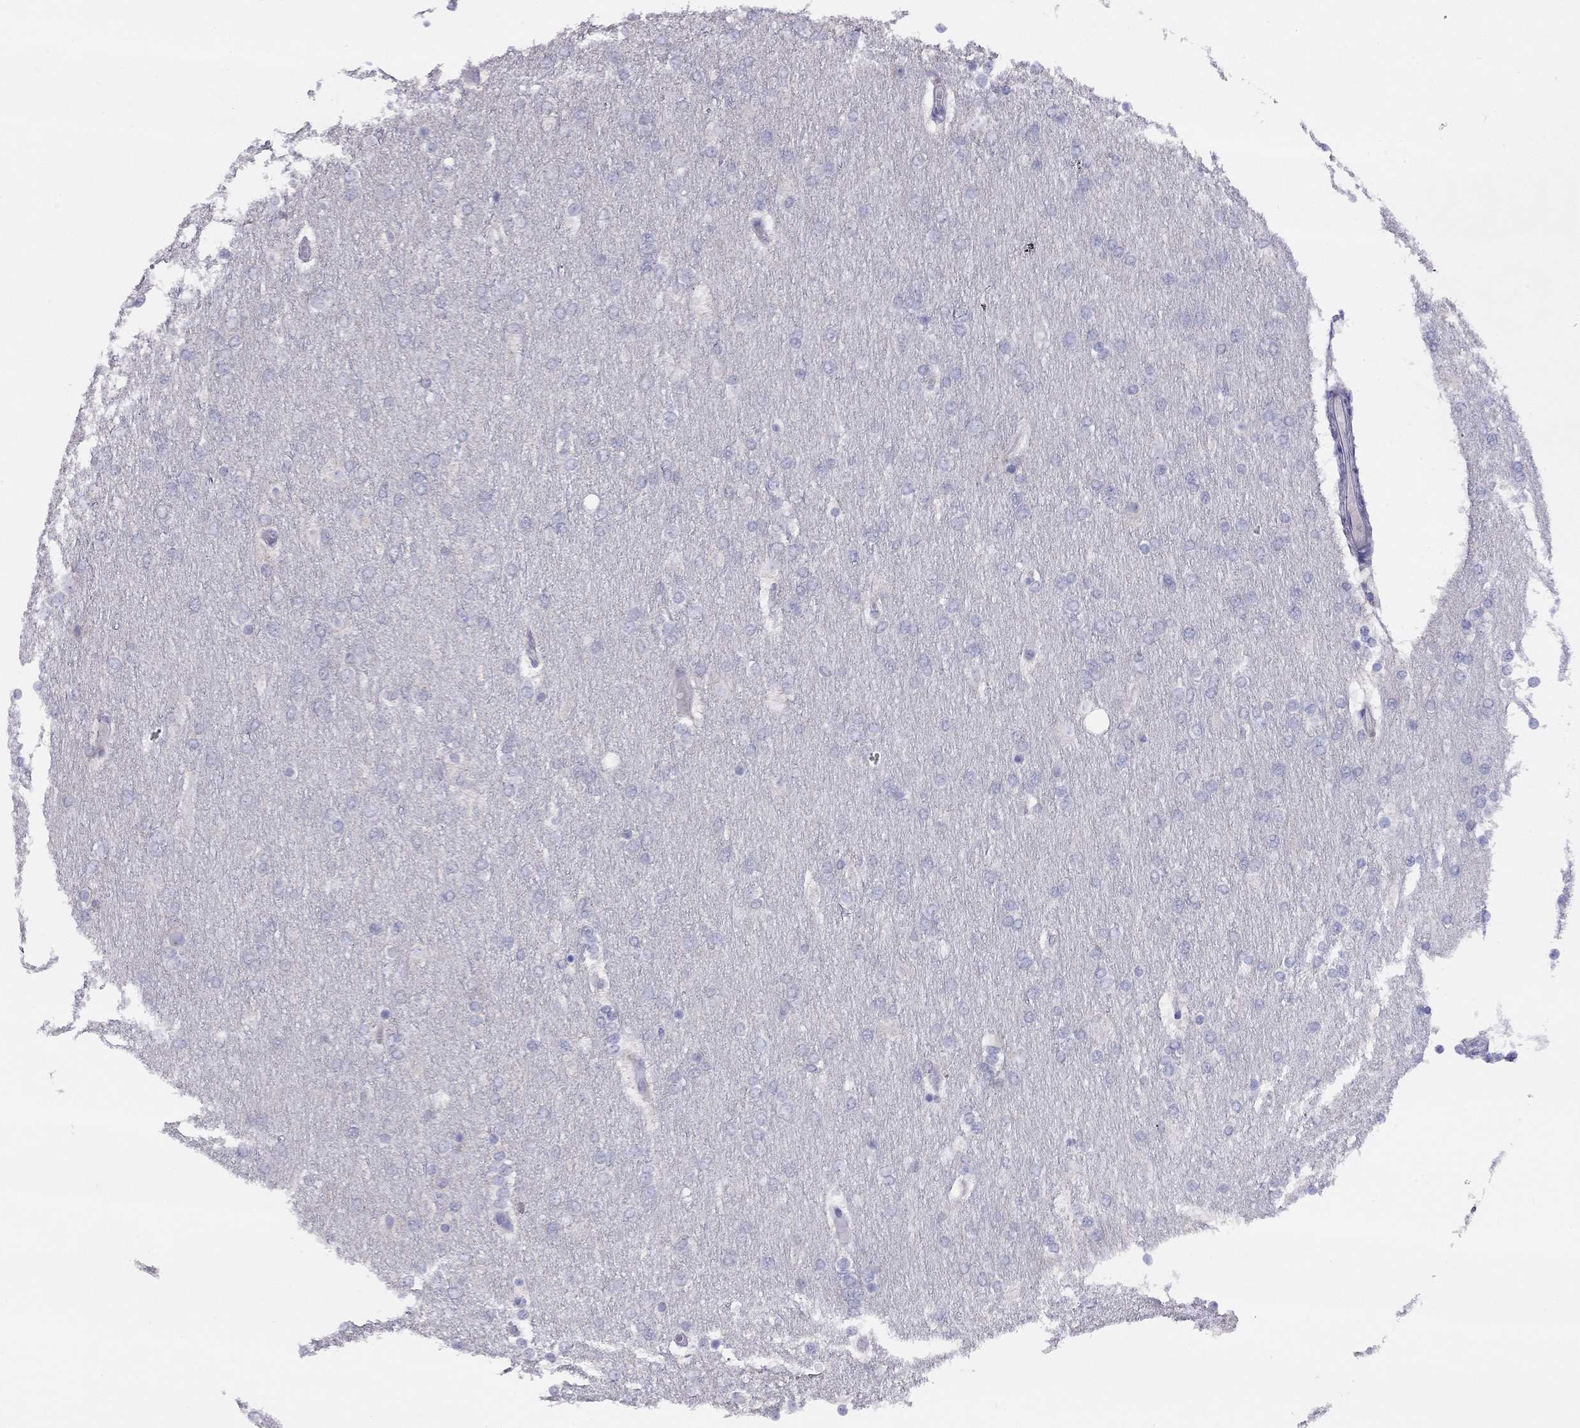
{"staining": {"intensity": "negative", "quantity": "none", "location": "none"}, "tissue": "glioma", "cell_type": "Tumor cells", "image_type": "cancer", "snomed": [{"axis": "morphology", "description": "Glioma, malignant, High grade"}, {"axis": "topography", "description": "Brain"}], "caption": "Protein analysis of glioma reveals no significant expression in tumor cells. Nuclei are stained in blue.", "gene": "CITED1", "patient": {"sex": "female", "age": 61}}